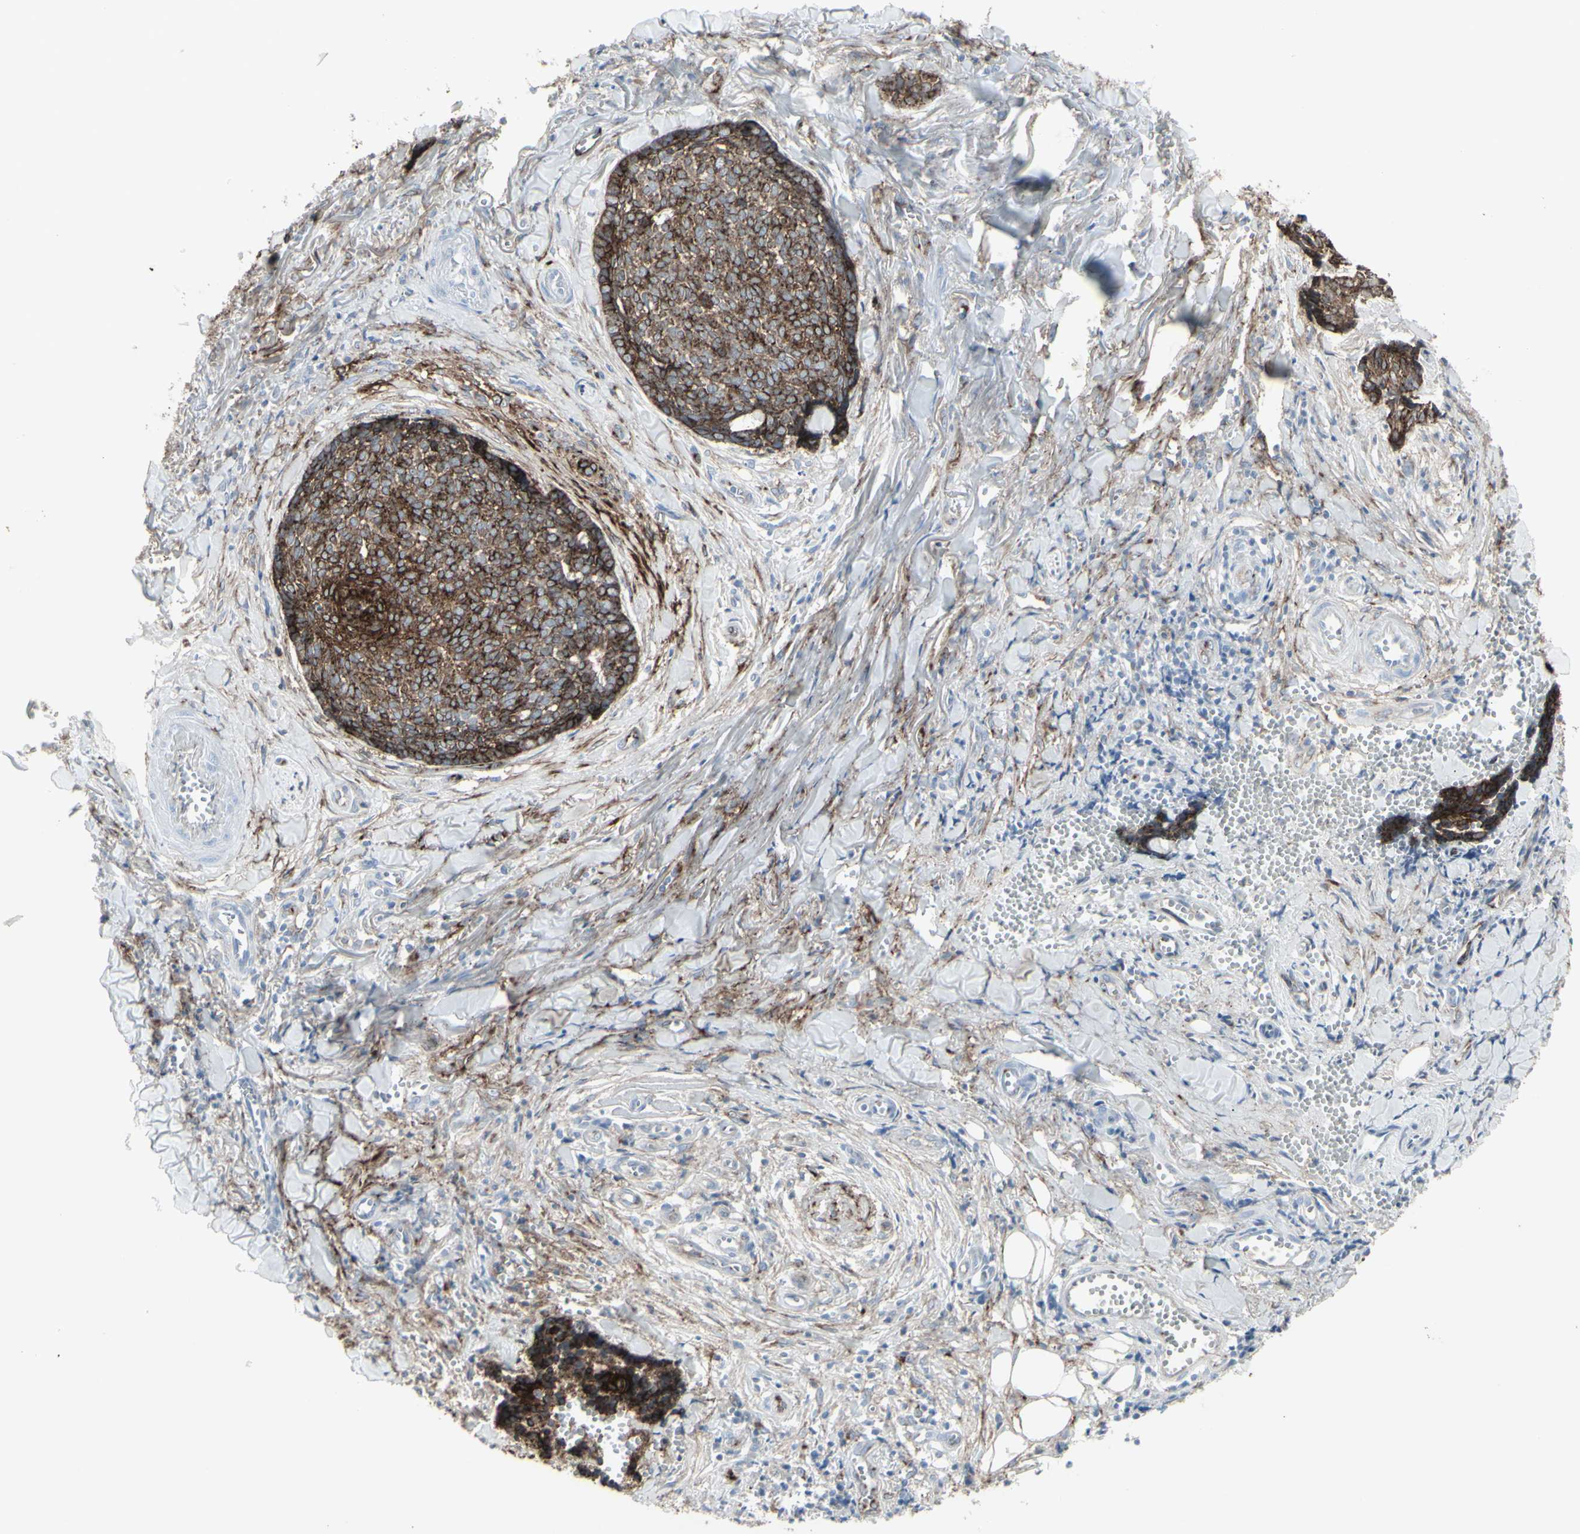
{"staining": {"intensity": "moderate", "quantity": ">75%", "location": "cytoplasmic/membranous"}, "tissue": "skin cancer", "cell_type": "Tumor cells", "image_type": "cancer", "snomed": [{"axis": "morphology", "description": "Basal cell carcinoma"}, {"axis": "topography", "description": "Skin"}], "caption": "Basal cell carcinoma (skin) was stained to show a protein in brown. There is medium levels of moderate cytoplasmic/membranous staining in about >75% of tumor cells.", "gene": "GJA1", "patient": {"sex": "male", "age": 84}}